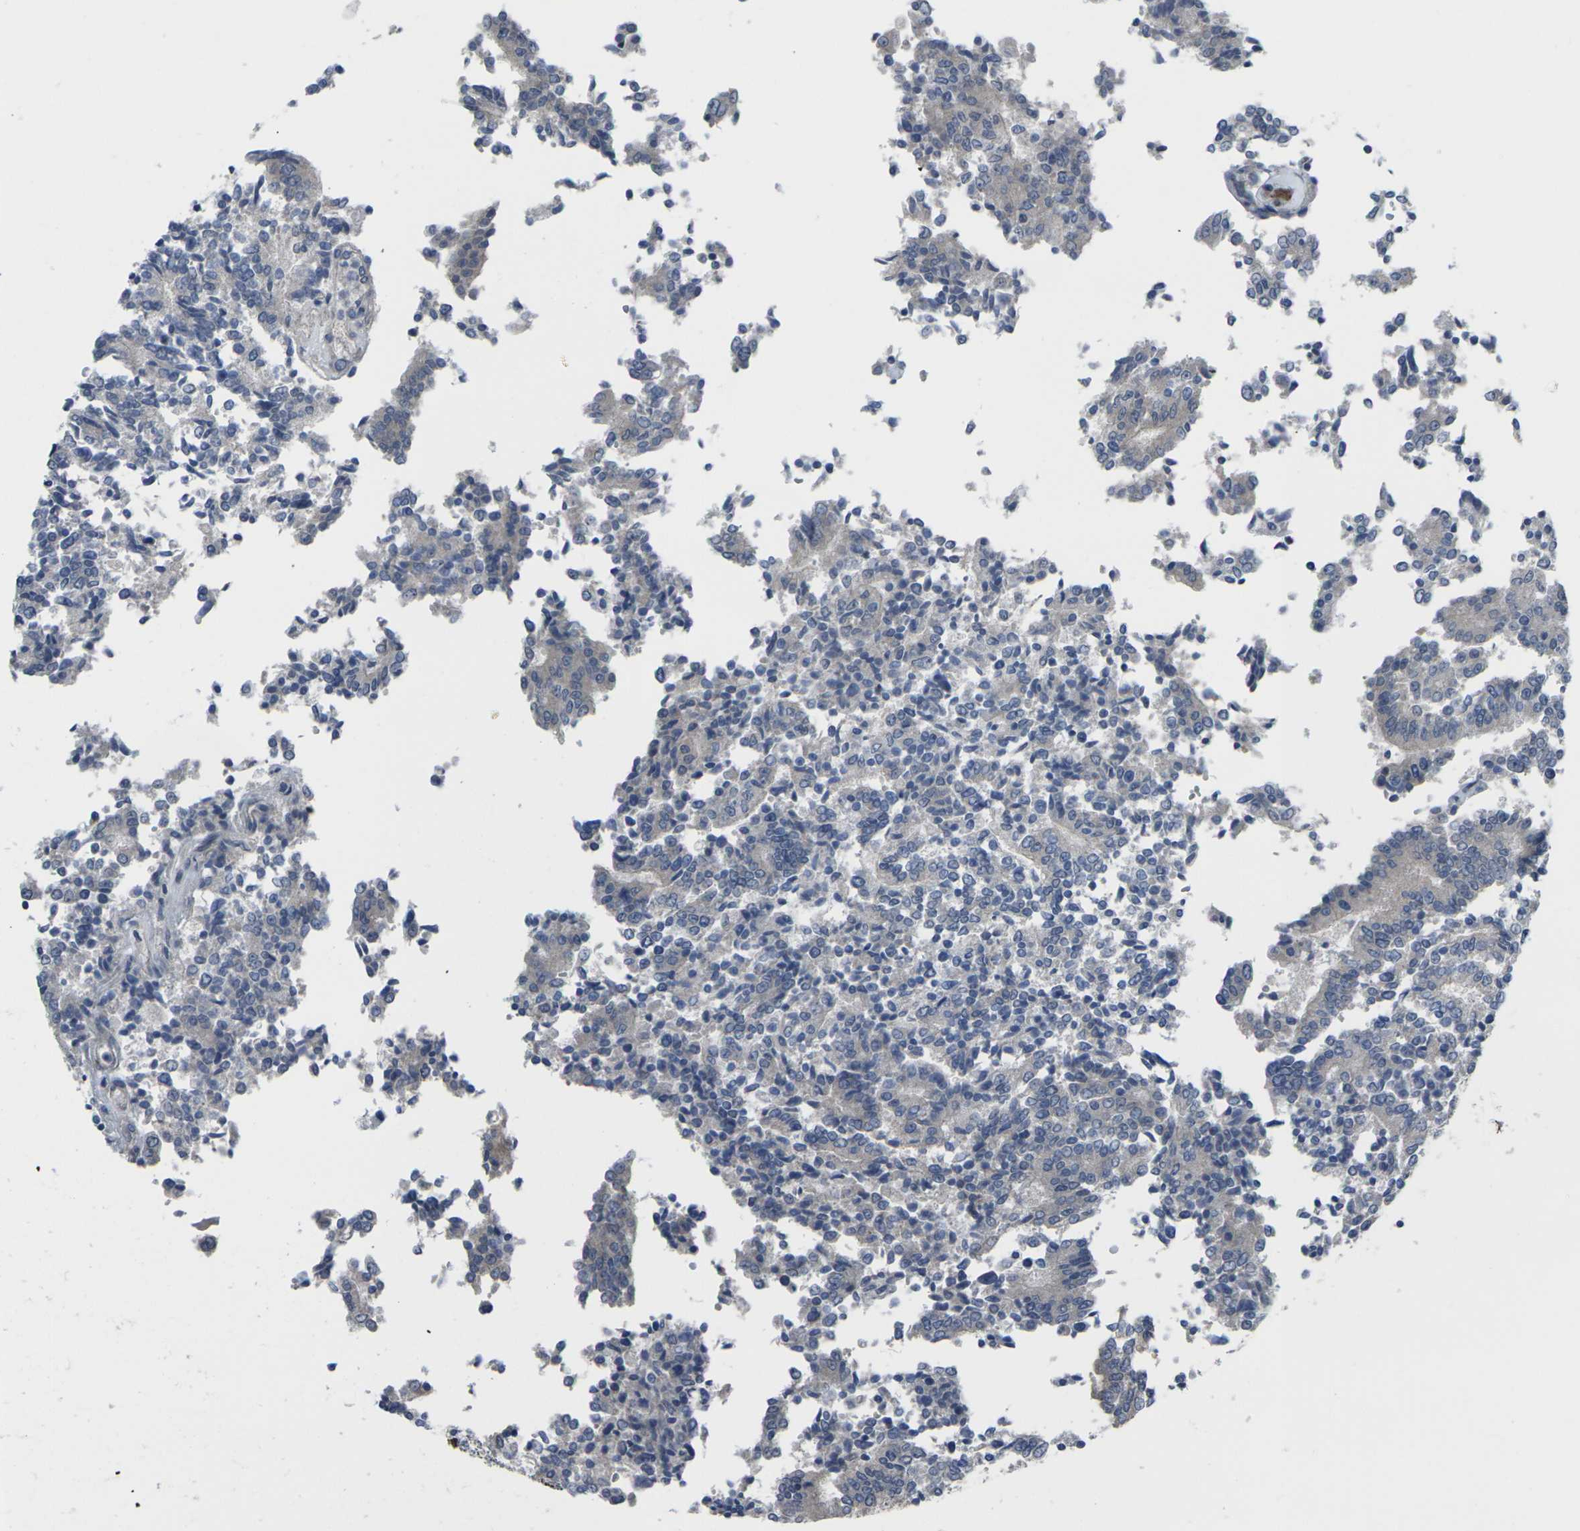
{"staining": {"intensity": "weak", "quantity": "<25%", "location": "cytoplasmic/membranous"}, "tissue": "prostate cancer", "cell_type": "Tumor cells", "image_type": "cancer", "snomed": [{"axis": "morphology", "description": "Normal tissue, NOS"}, {"axis": "morphology", "description": "Adenocarcinoma, High grade"}, {"axis": "topography", "description": "Prostate"}, {"axis": "topography", "description": "Seminal veicle"}], "caption": "This image is of prostate adenocarcinoma (high-grade) stained with IHC to label a protein in brown with the nuclei are counter-stained blue. There is no positivity in tumor cells. (Stains: DAB (3,3'-diaminobenzidine) immunohistochemistry (IHC) with hematoxylin counter stain, Microscopy: brightfield microscopy at high magnification).", "gene": "CCR10", "patient": {"sex": "male", "age": 55}}